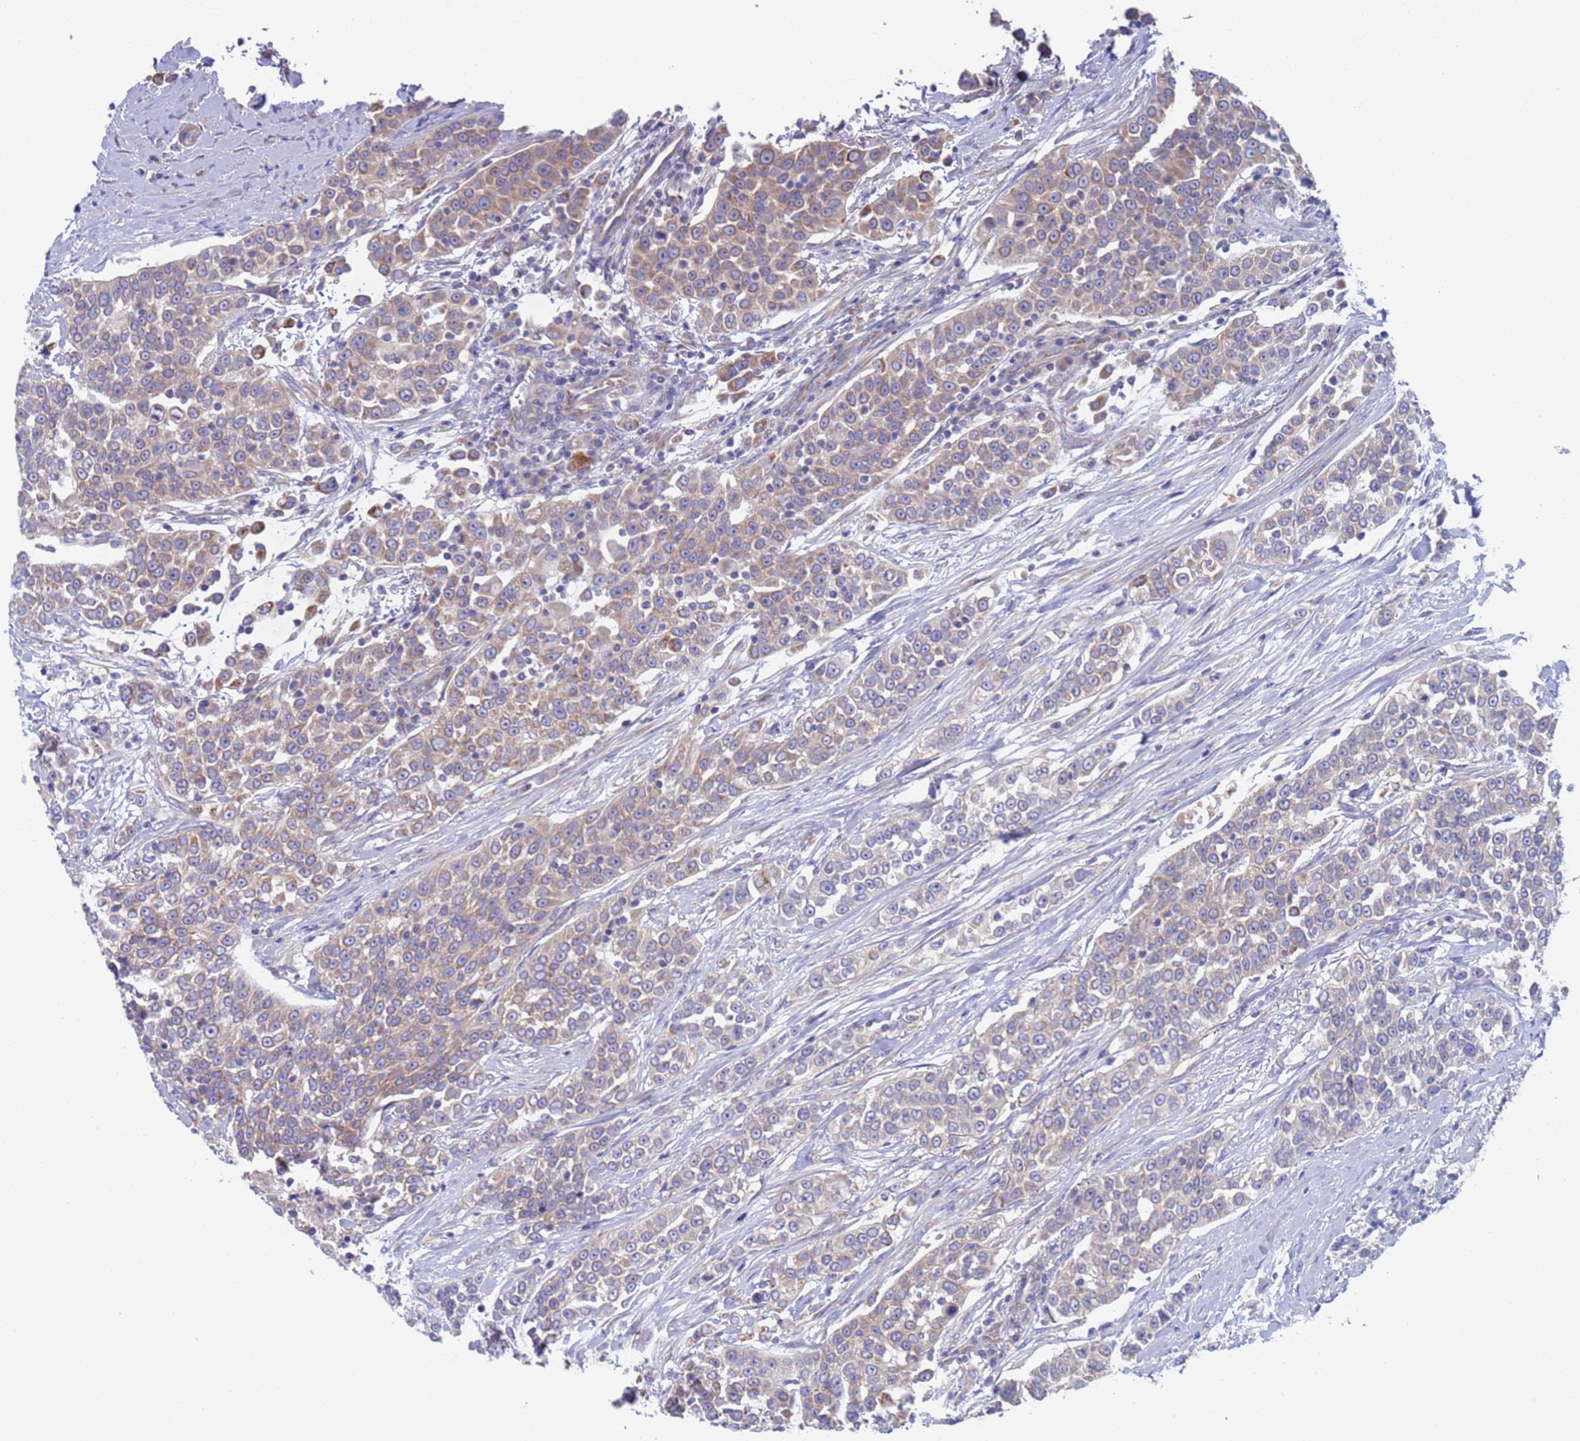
{"staining": {"intensity": "weak", "quantity": "25%-75%", "location": "cytoplasmic/membranous"}, "tissue": "urothelial cancer", "cell_type": "Tumor cells", "image_type": "cancer", "snomed": [{"axis": "morphology", "description": "Urothelial carcinoma, High grade"}, {"axis": "topography", "description": "Urinary bladder"}], "caption": "A brown stain labels weak cytoplasmic/membranous expression of a protein in human urothelial carcinoma (high-grade) tumor cells. Using DAB (3,3'-diaminobenzidine) (brown) and hematoxylin (blue) stains, captured at high magnification using brightfield microscopy.", "gene": "PET117", "patient": {"sex": "female", "age": 80}}